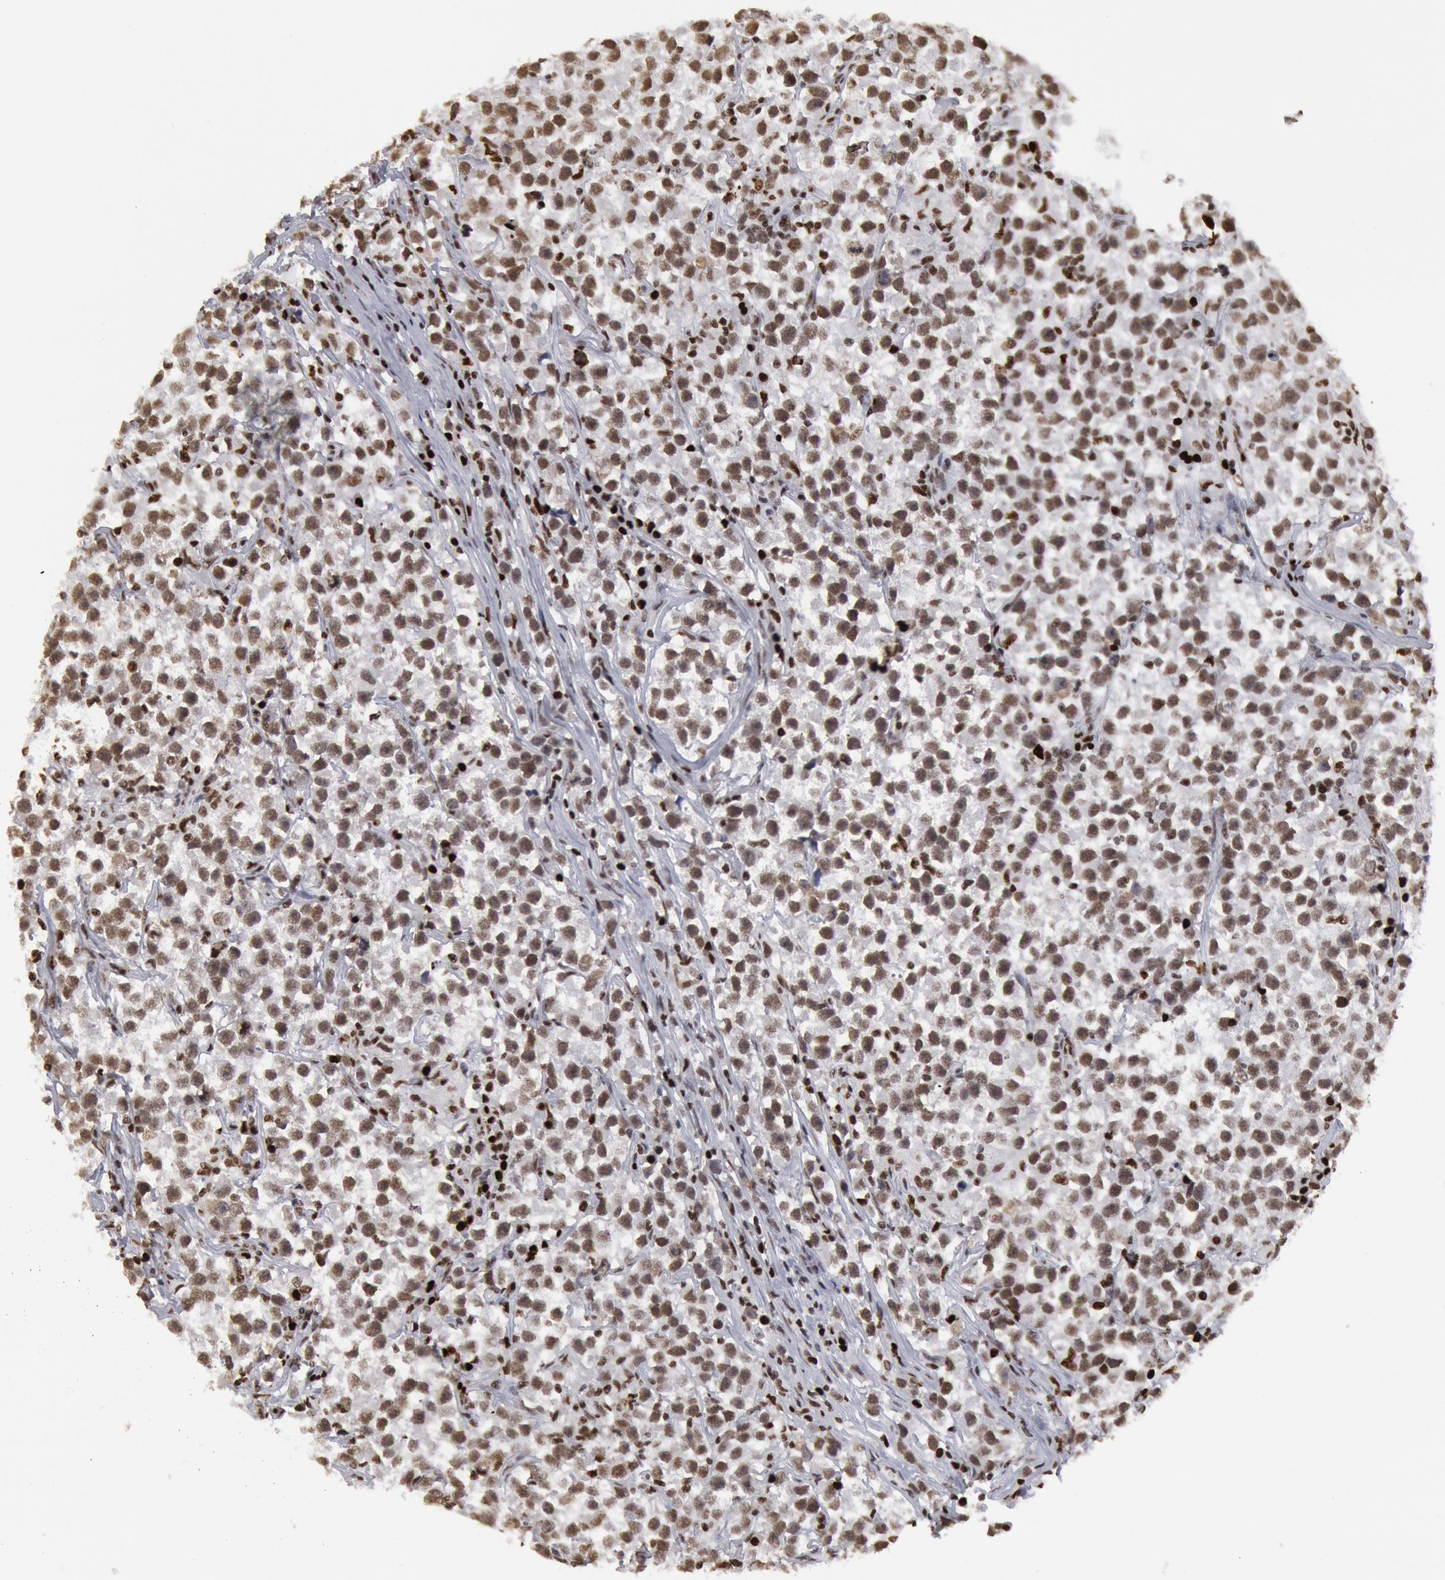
{"staining": {"intensity": "moderate", "quantity": ">75%", "location": "cytoplasmic/membranous,nuclear"}, "tissue": "testis cancer", "cell_type": "Tumor cells", "image_type": "cancer", "snomed": [{"axis": "morphology", "description": "Seminoma, NOS"}, {"axis": "topography", "description": "Testis"}], "caption": "Testis seminoma stained with immunohistochemistry demonstrates moderate cytoplasmic/membranous and nuclear positivity in about >75% of tumor cells.", "gene": "SUB1", "patient": {"sex": "male", "age": 33}}